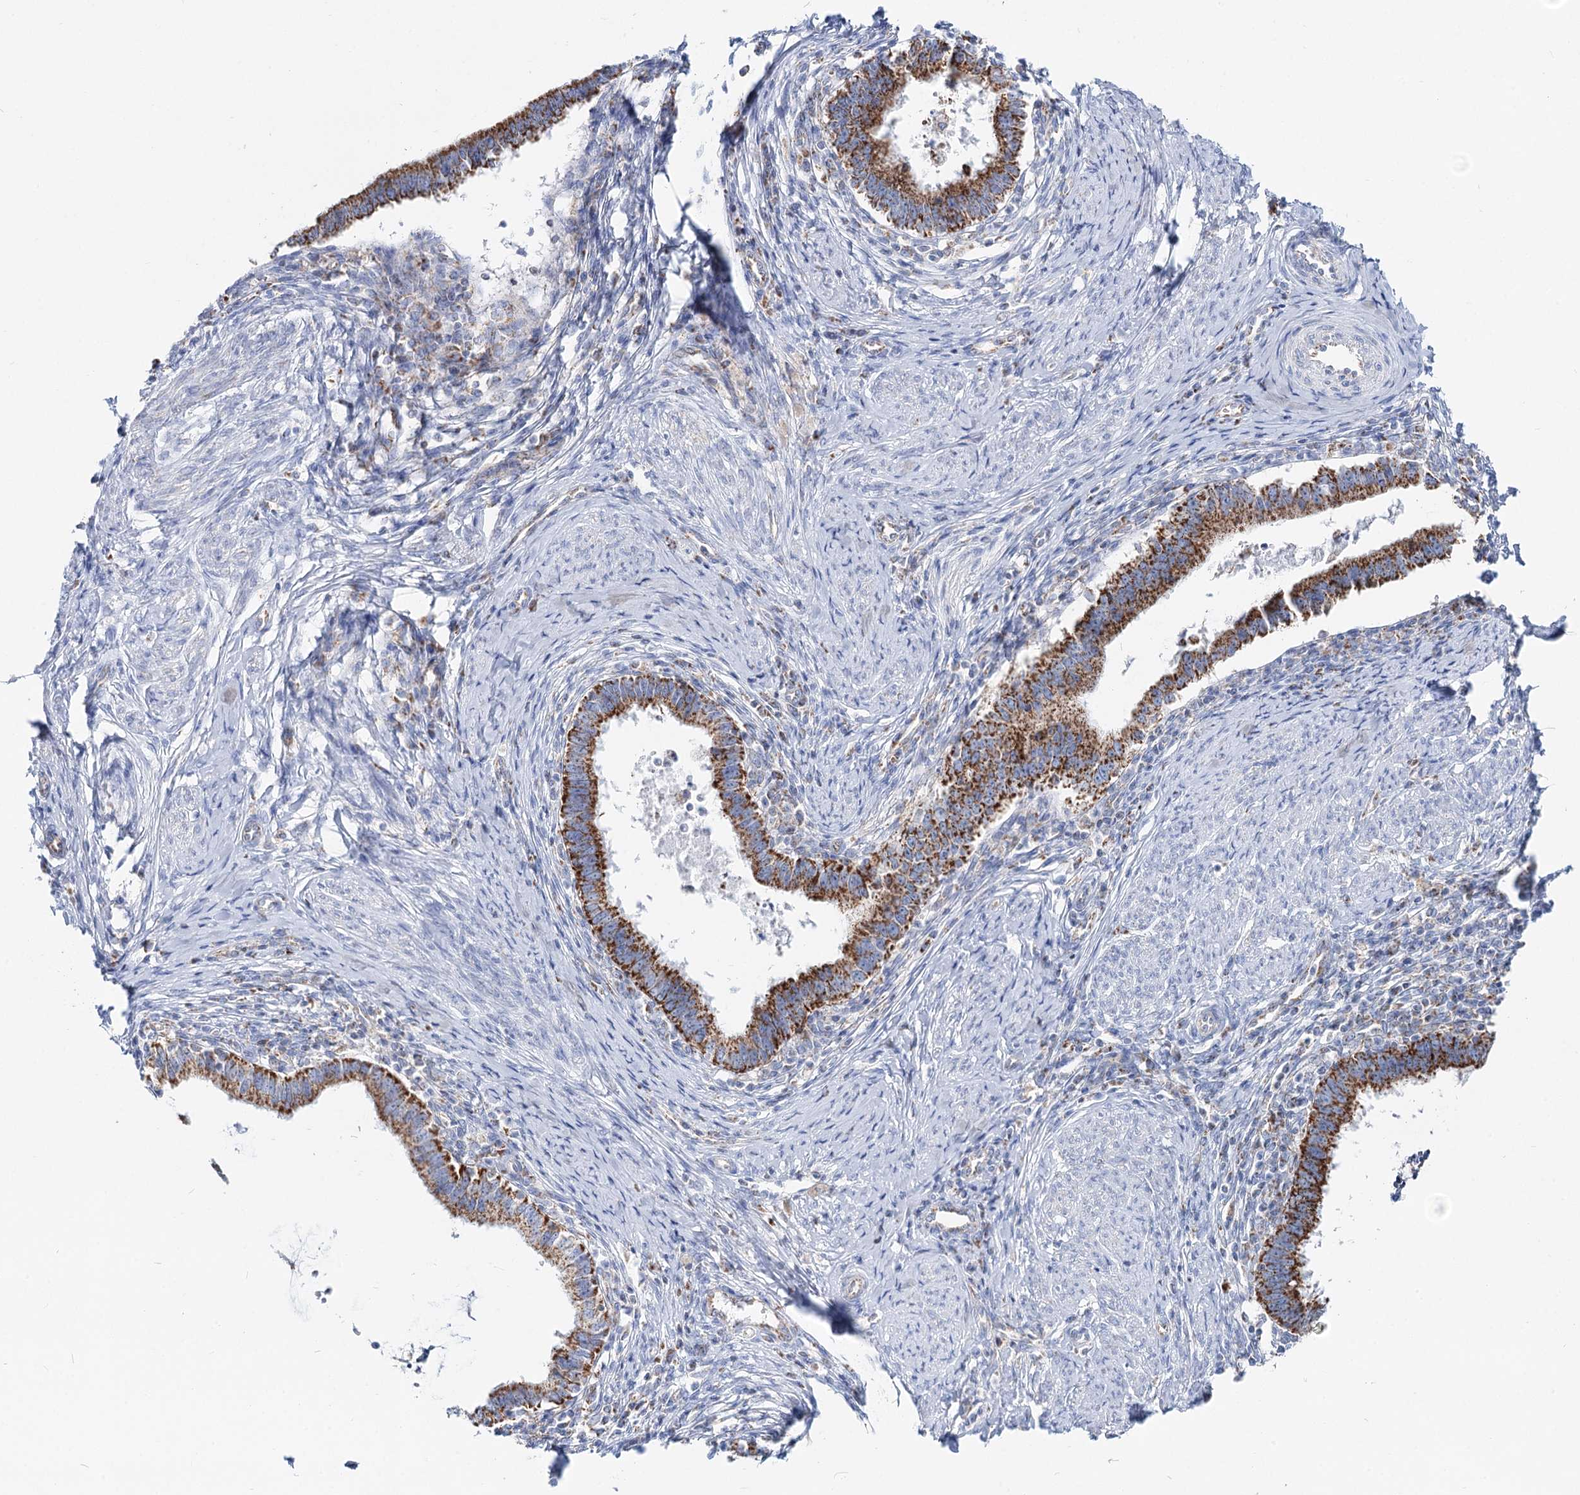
{"staining": {"intensity": "strong", "quantity": ">75%", "location": "cytoplasmic/membranous"}, "tissue": "cervical cancer", "cell_type": "Tumor cells", "image_type": "cancer", "snomed": [{"axis": "morphology", "description": "Adenocarcinoma, NOS"}, {"axis": "topography", "description": "Cervix"}], "caption": "Strong cytoplasmic/membranous positivity is present in about >75% of tumor cells in cervical cancer. Using DAB (brown) and hematoxylin (blue) stains, captured at high magnification using brightfield microscopy.", "gene": "MCCC2", "patient": {"sex": "female", "age": 36}}